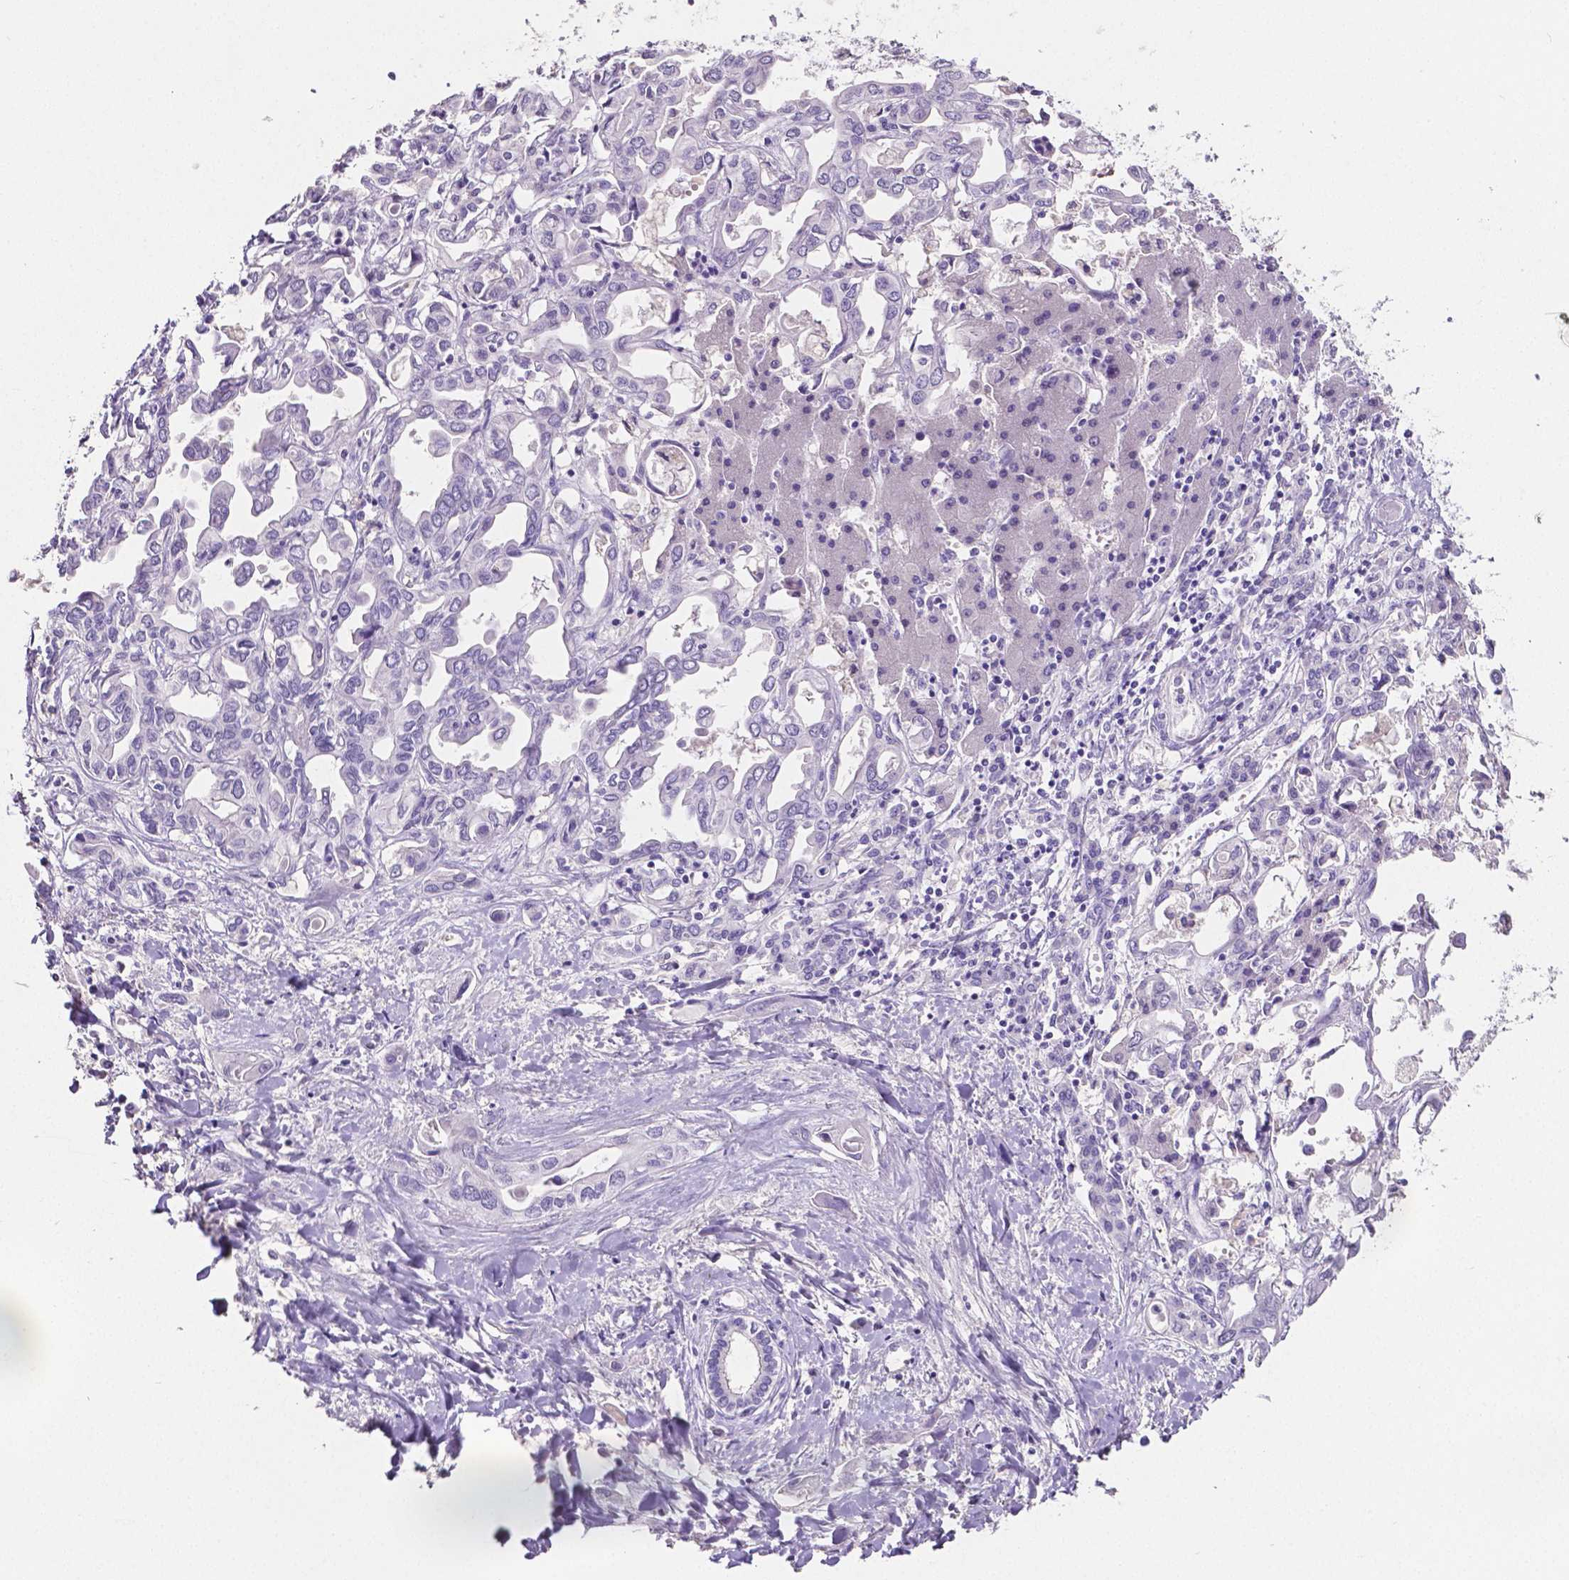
{"staining": {"intensity": "negative", "quantity": "none", "location": "none"}, "tissue": "liver cancer", "cell_type": "Tumor cells", "image_type": "cancer", "snomed": [{"axis": "morphology", "description": "Cholangiocarcinoma"}, {"axis": "topography", "description": "Liver"}], "caption": "Photomicrograph shows no significant protein positivity in tumor cells of liver cancer (cholangiocarcinoma).", "gene": "SLC22A2", "patient": {"sex": "female", "age": 64}}